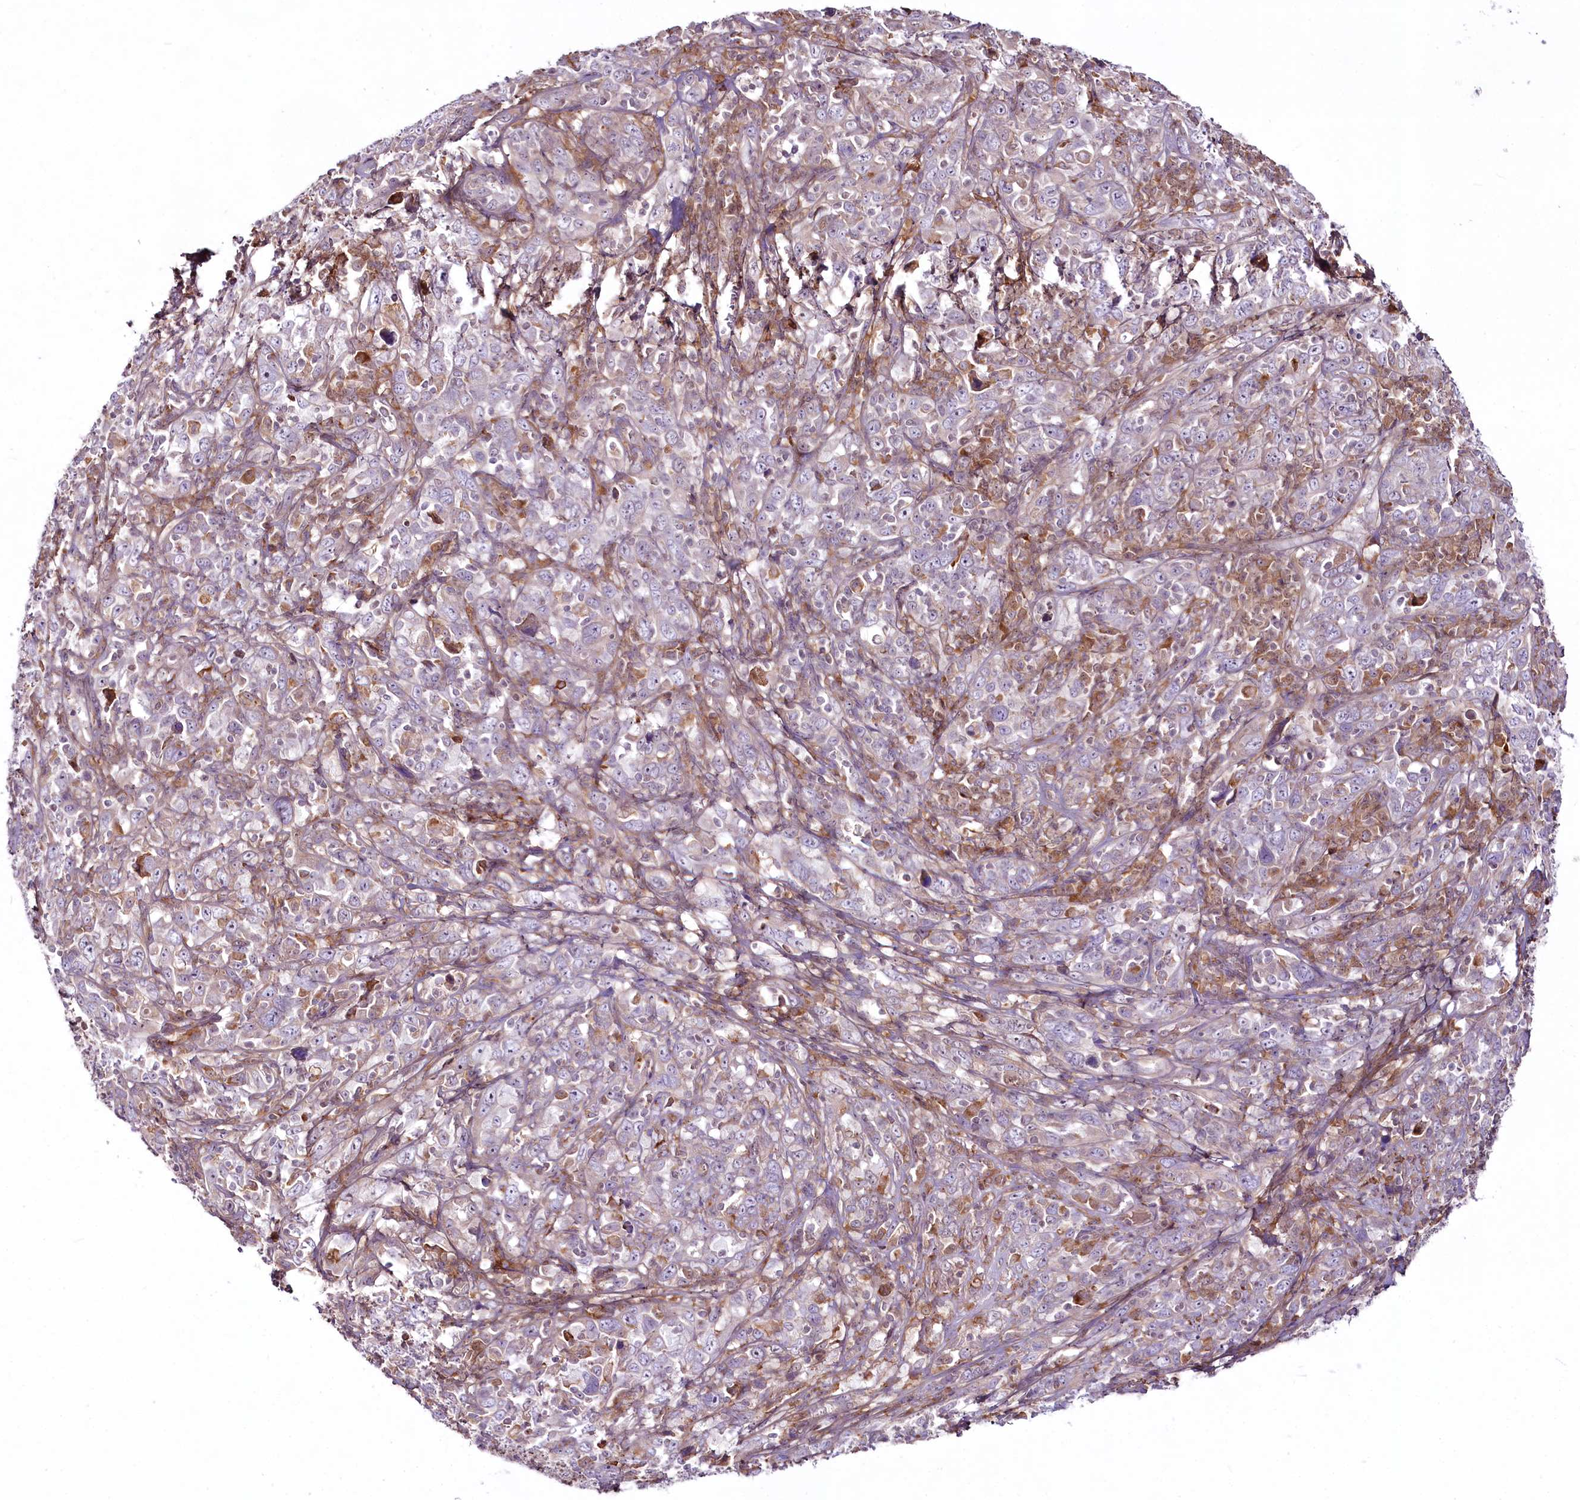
{"staining": {"intensity": "negative", "quantity": "none", "location": "none"}, "tissue": "cervical cancer", "cell_type": "Tumor cells", "image_type": "cancer", "snomed": [{"axis": "morphology", "description": "Squamous cell carcinoma, NOS"}, {"axis": "topography", "description": "Cervix"}], "caption": "IHC image of cervical cancer stained for a protein (brown), which exhibits no expression in tumor cells.", "gene": "RSBN1", "patient": {"sex": "female", "age": 46}}